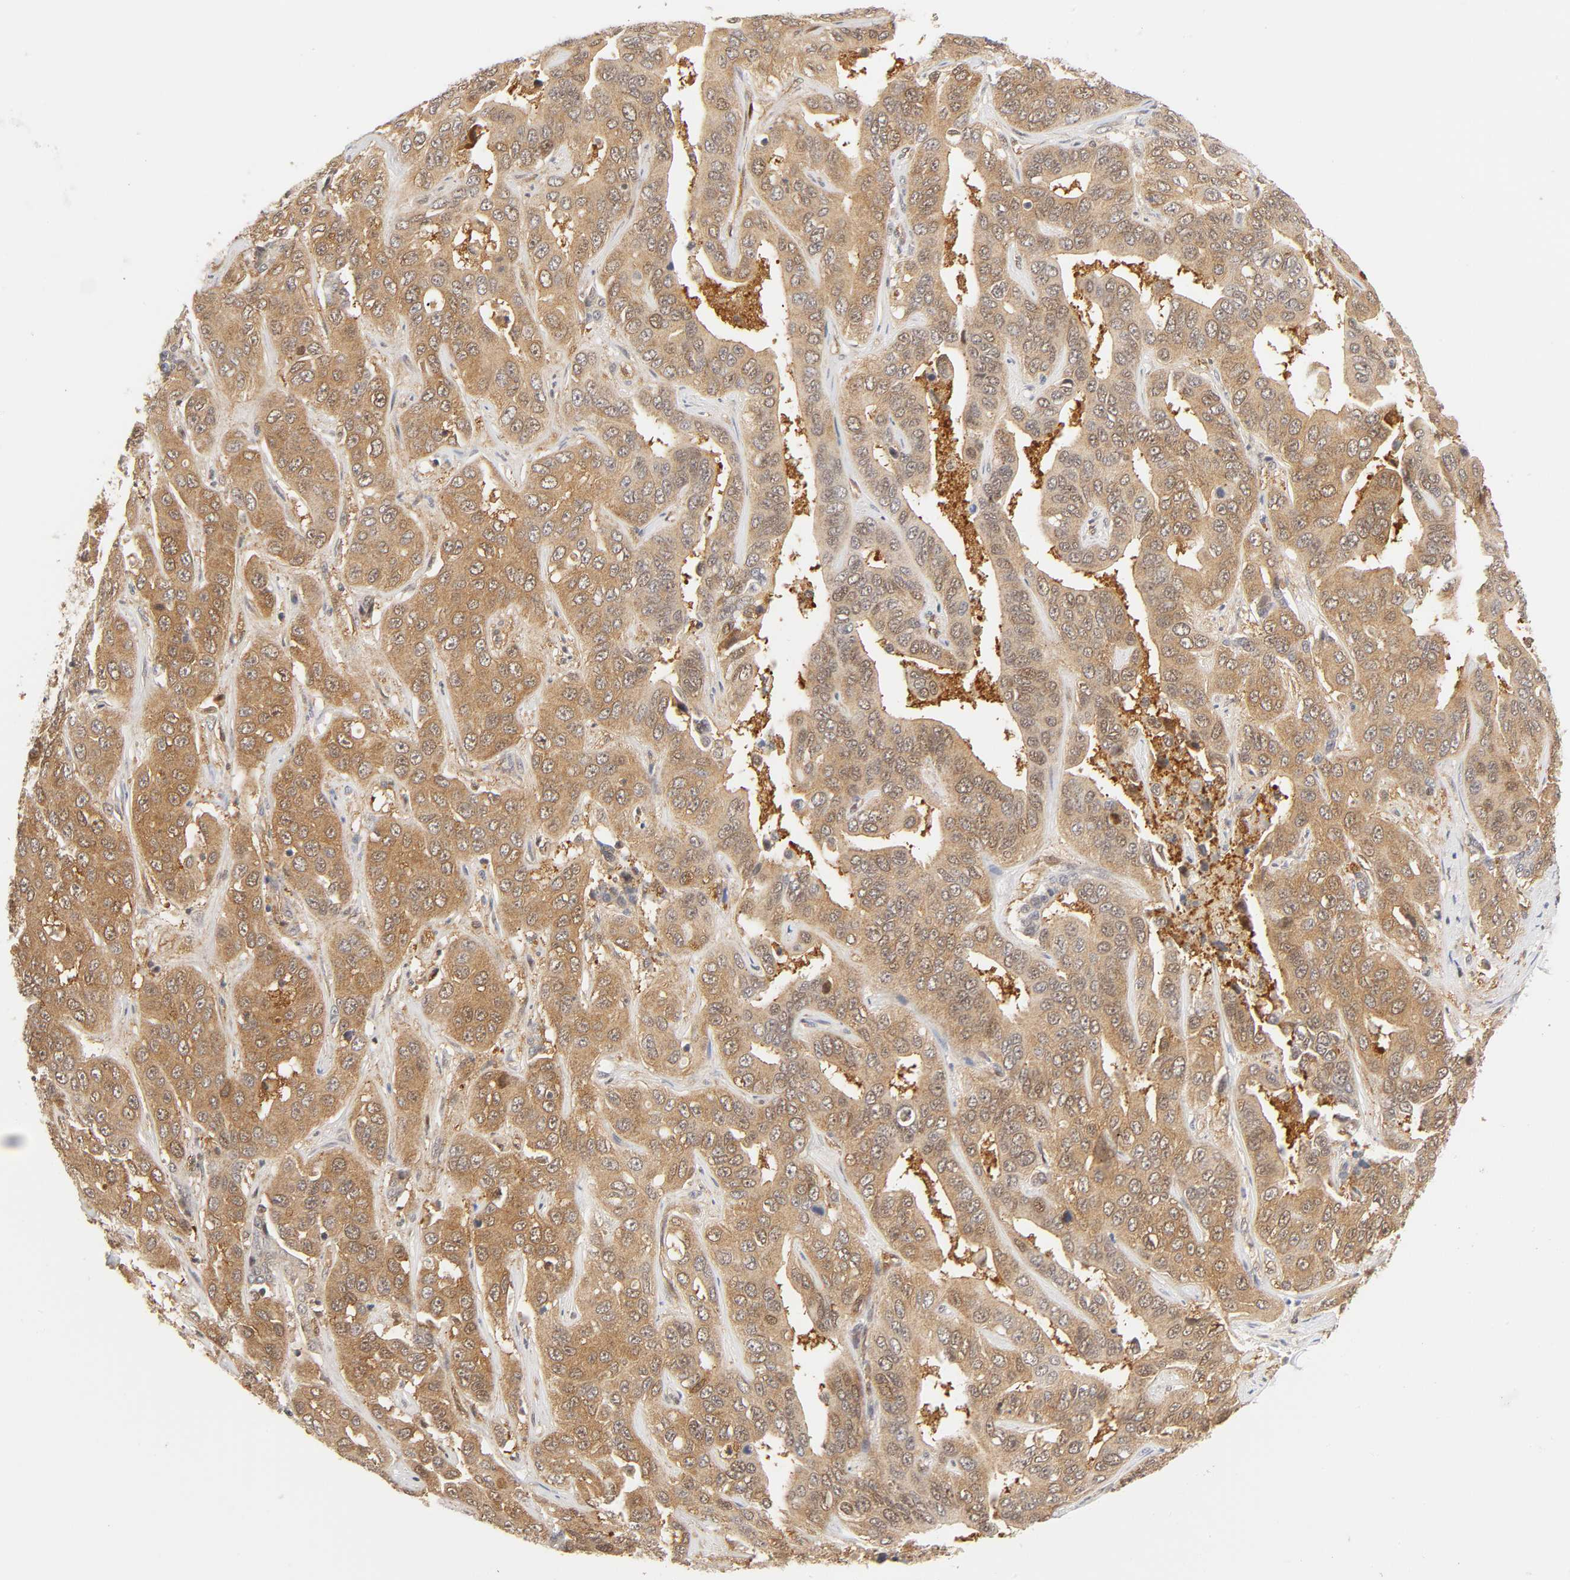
{"staining": {"intensity": "moderate", "quantity": ">75%", "location": "cytoplasmic/membranous,nuclear"}, "tissue": "liver cancer", "cell_type": "Tumor cells", "image_type": "cancer", "snomed": [{"axis": "morphology", "description": "Cholangiocarcinoma"}, {"axis": "topography", "description": "Liver"}], "caption": "Immunohistochemical staining of liver cancer shows medium levels of moderate cytoplasmic/membranous and nuclear positivity in approximately >75% of tumor cells.", "gene": "CDC37", "patient": {"sex": "female", "age": 52}}